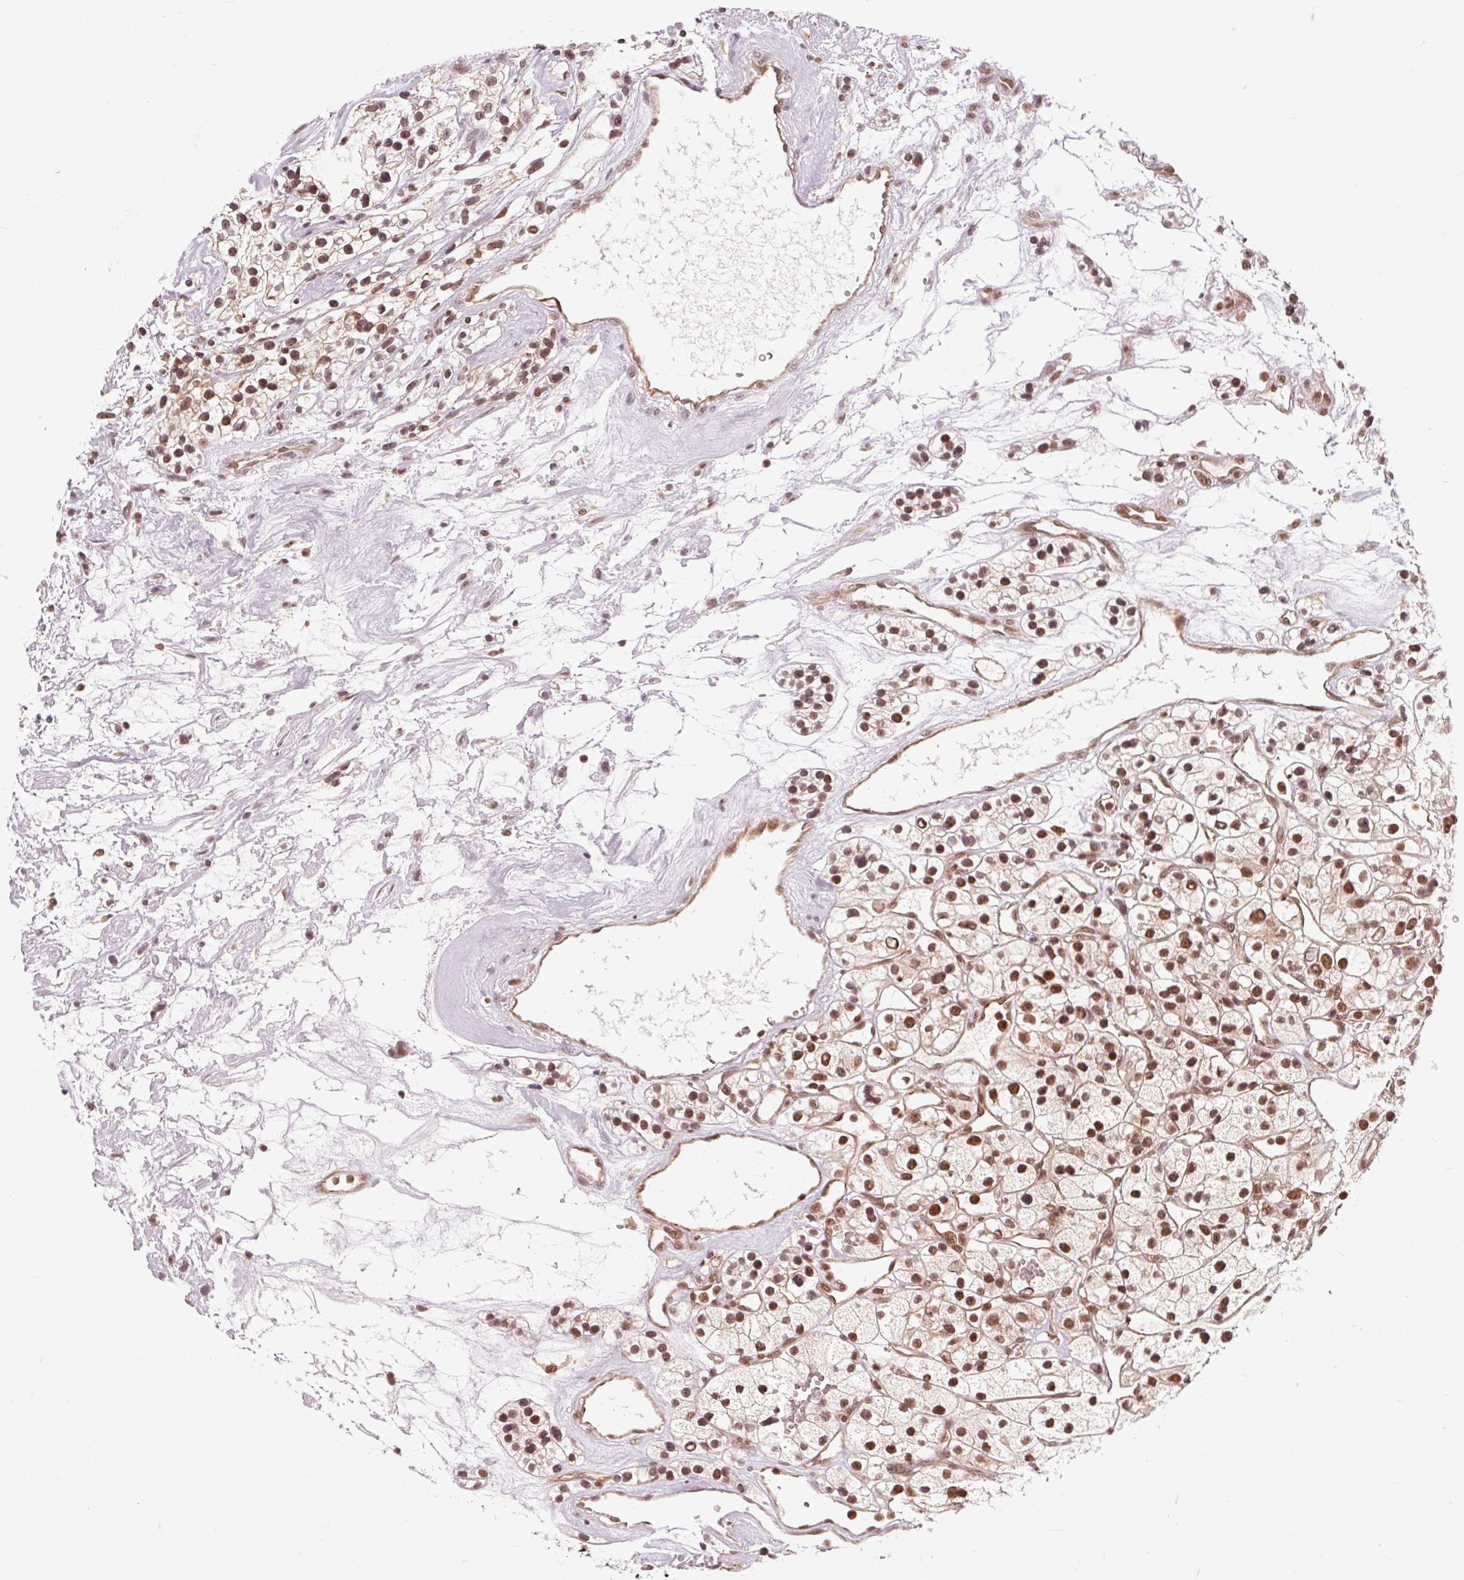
{"staining": {"intensity": "strong", "quantity": ">75%", "location": "nuclear"}, "tissue": "renal cancer", "cell_type": "Tumor cells", "image_type": "cancer", "snomed": [{"axis": "morphology", "description": "Adenocarcinoma, NOS"}, {"axis": "topography", "description": "Kidney"}], "caption": "Strong nuclear protein expression is appreciated in approximately >75% of tumor cells in renal cancer. Ihc stains the protein of interest in brown and the nuclei are stained blue.", "gene": "CSTF1", "patient": {"sex": "female", "age": 57}}